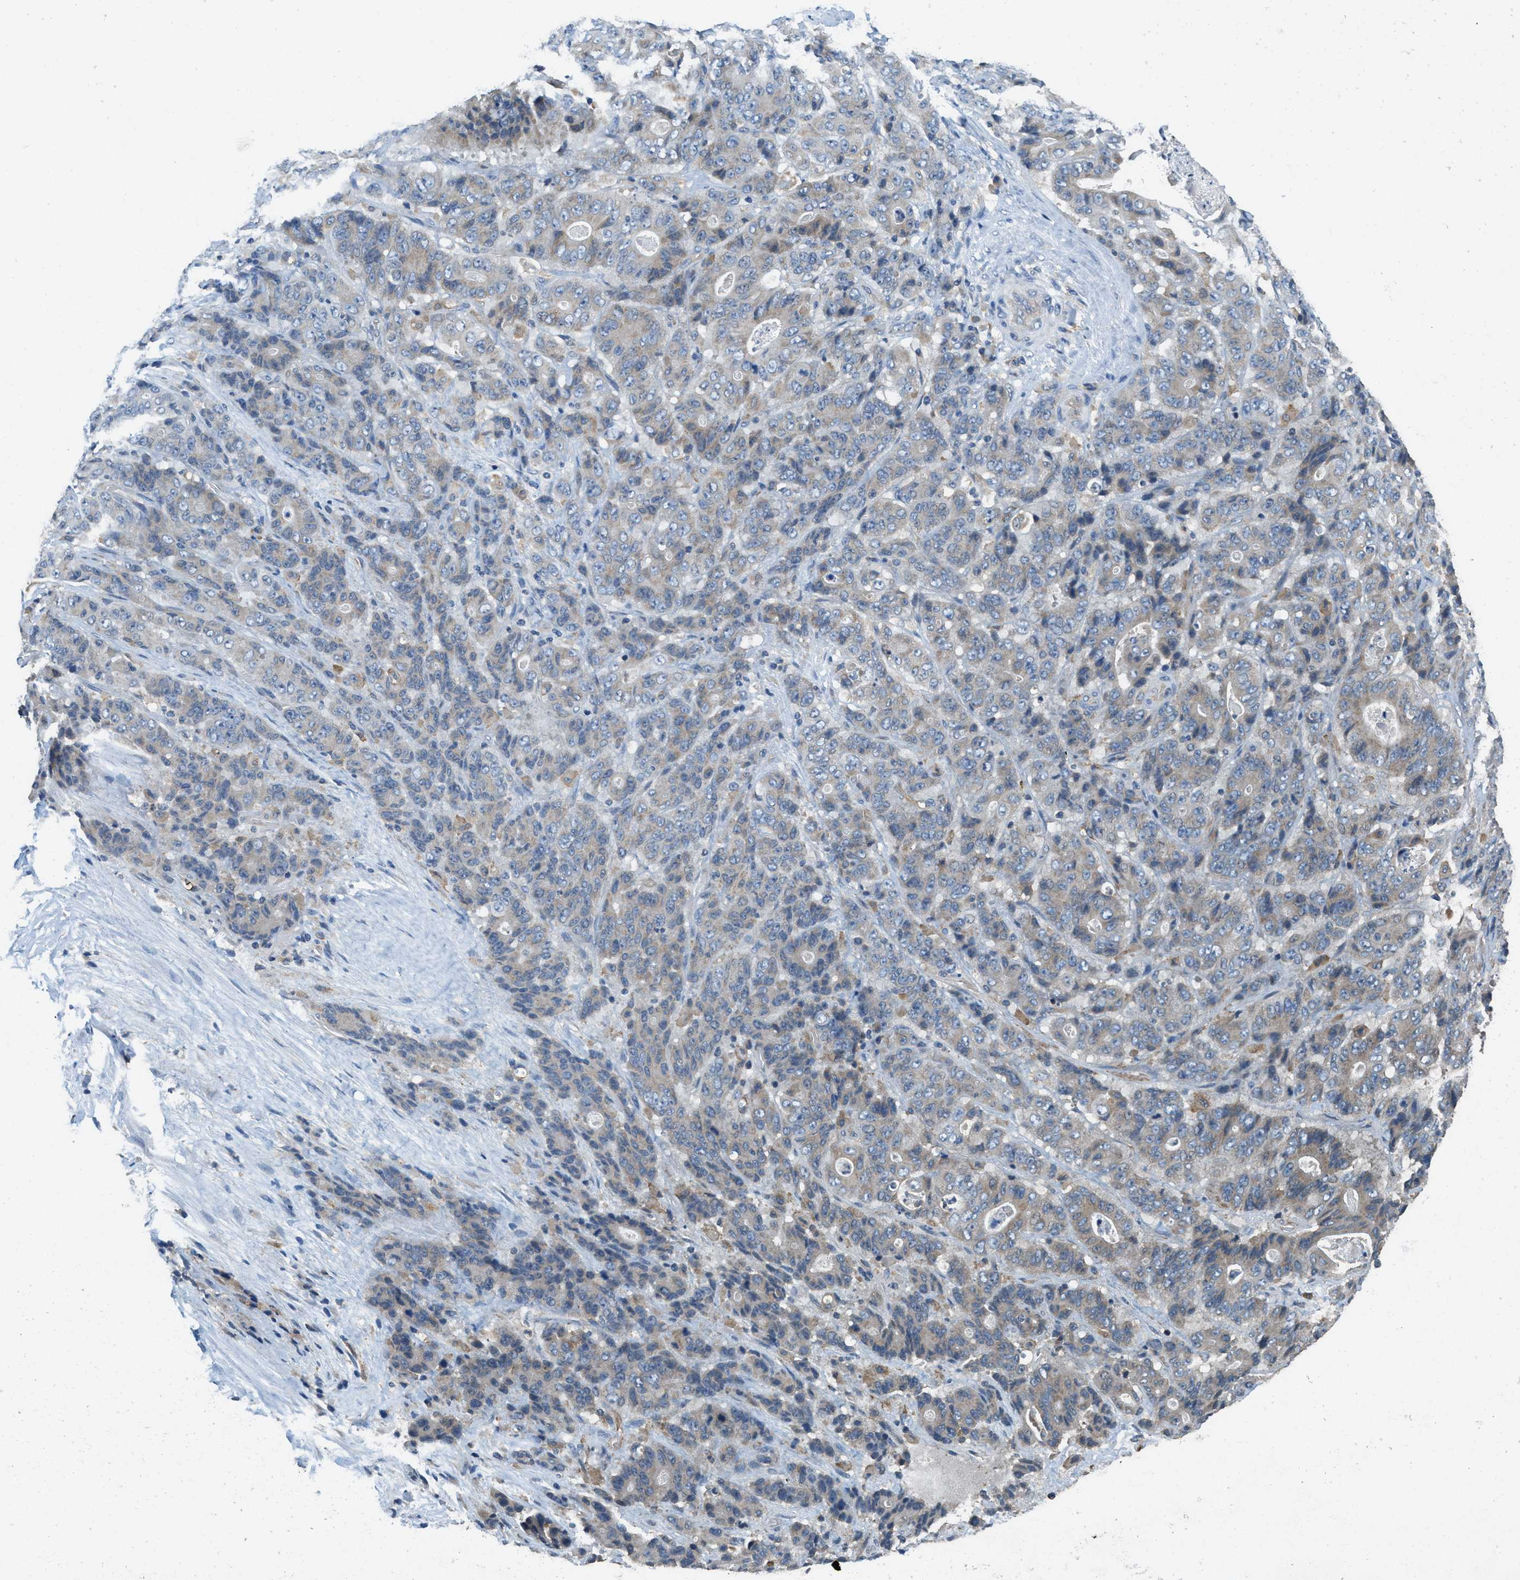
{"staining": {"intensity": "weak", "quantity": ">75%", "location": "cytoplasmic/membranous"}, "tissue": "stomach cancer", "cell_type": "Tumor cells", "image_type": "cancer", "snomed": [{"axis": "morphology", "description": "Adenocarcinoma, NOS"}, {"axis": "topography", "description": "Stomach"}], "caption": "Stomach adenocarcinoma stained with DAB (3,3'-diaminobenzidine) immunohistochemistry (IHC) reveals low levels of weak cytoplasmic/membranous staining in approximately >75% of tumor cells.", "gene": "DGKE", "patient": {"sex": "female", "age": 73}}